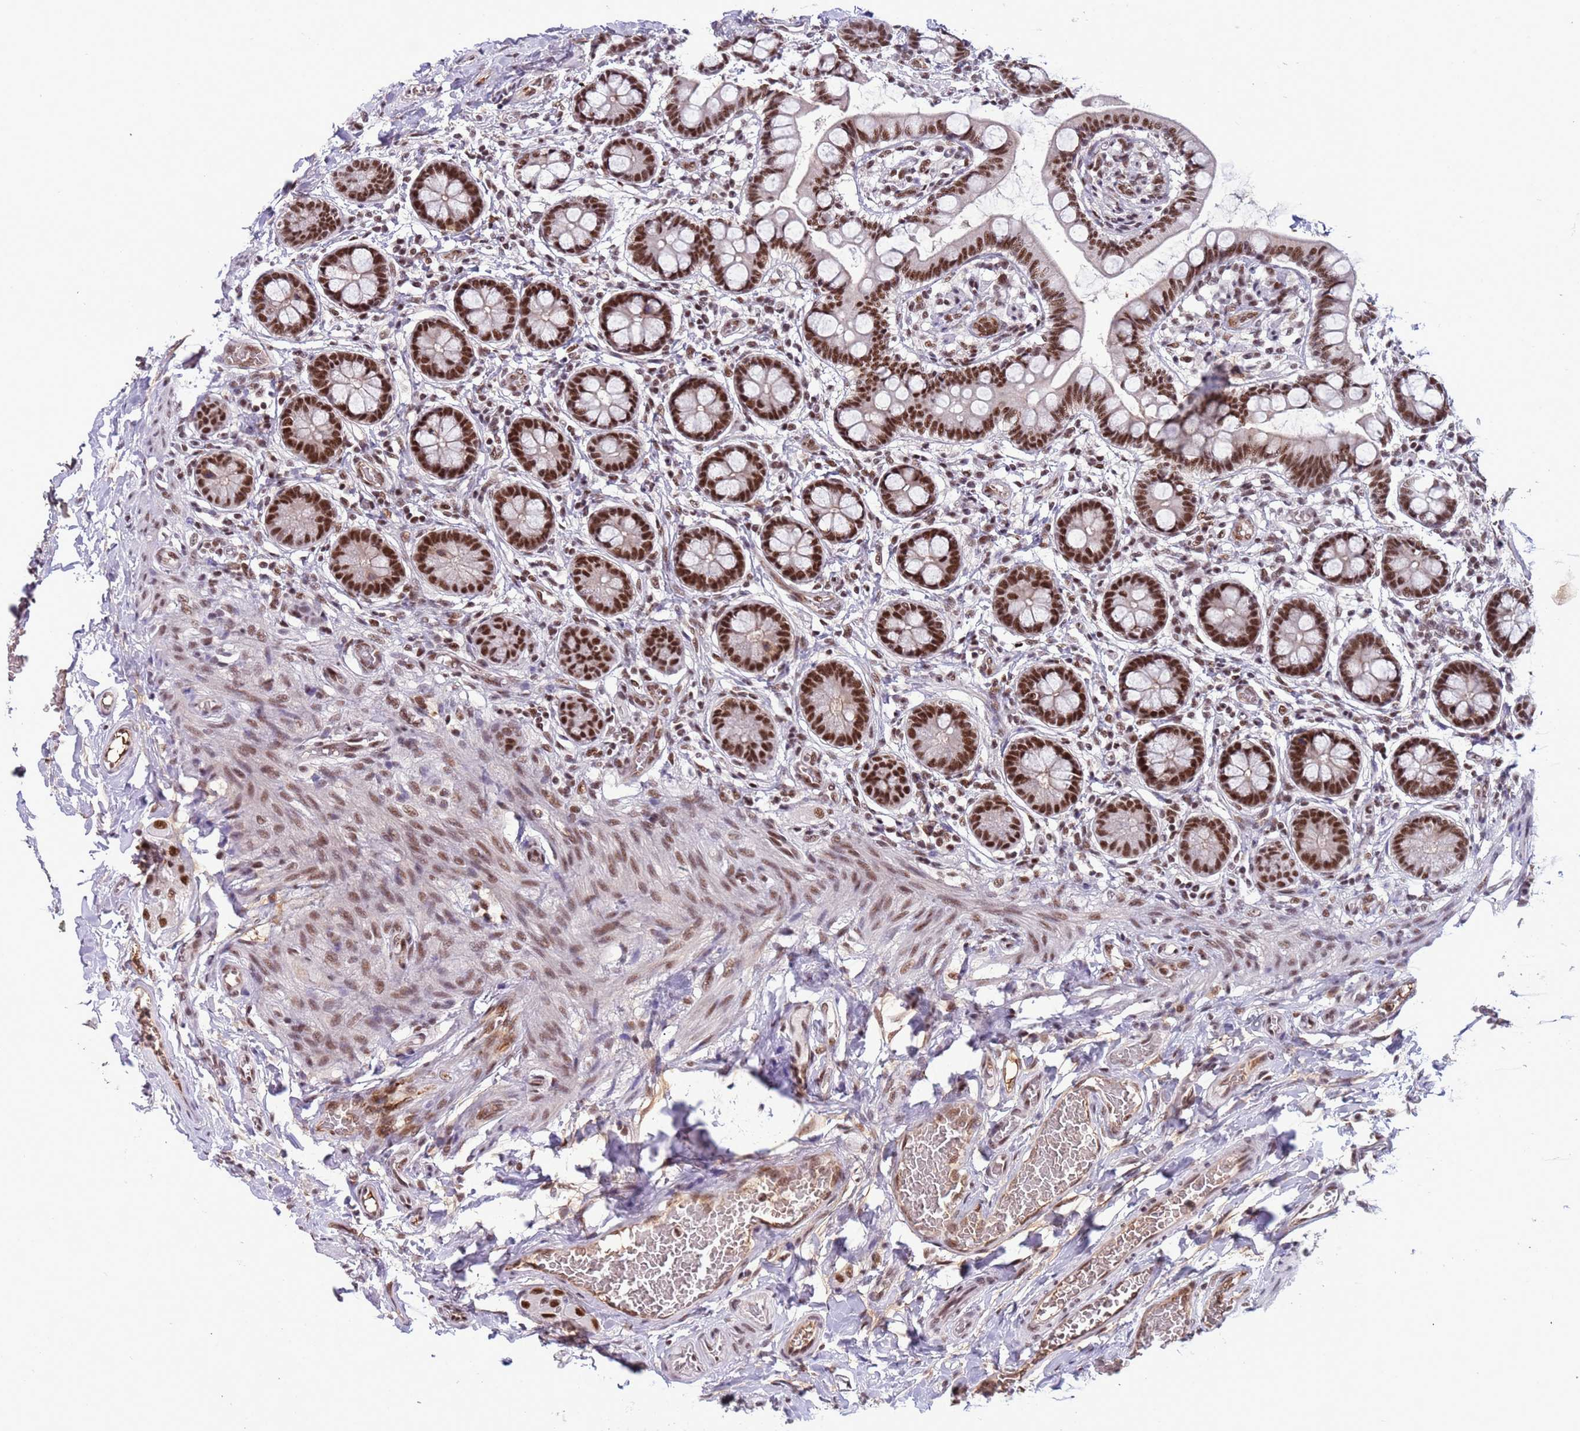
{"staining": {"intensity": "strong", "quantity": ">75%", "location": "nuclear"}, "tissue": "small intestine", "cell_type": "Glandular cells", "image_type": "normal", "snomed": [{"axis": "morphology", "description": "Normal tissue, NOS"}, {"axis": "topography", "description": "Small intestine"}], "caption": "Brown immunohistochemical staining in unremarkable small intestine shows strong nuclear staining in approximately >75% of glandular cells. The protein is shown in brown color, while the nuclei are stained blue.", "gene": "SRRT", "patient": {"sex": "male", "age": 52}}